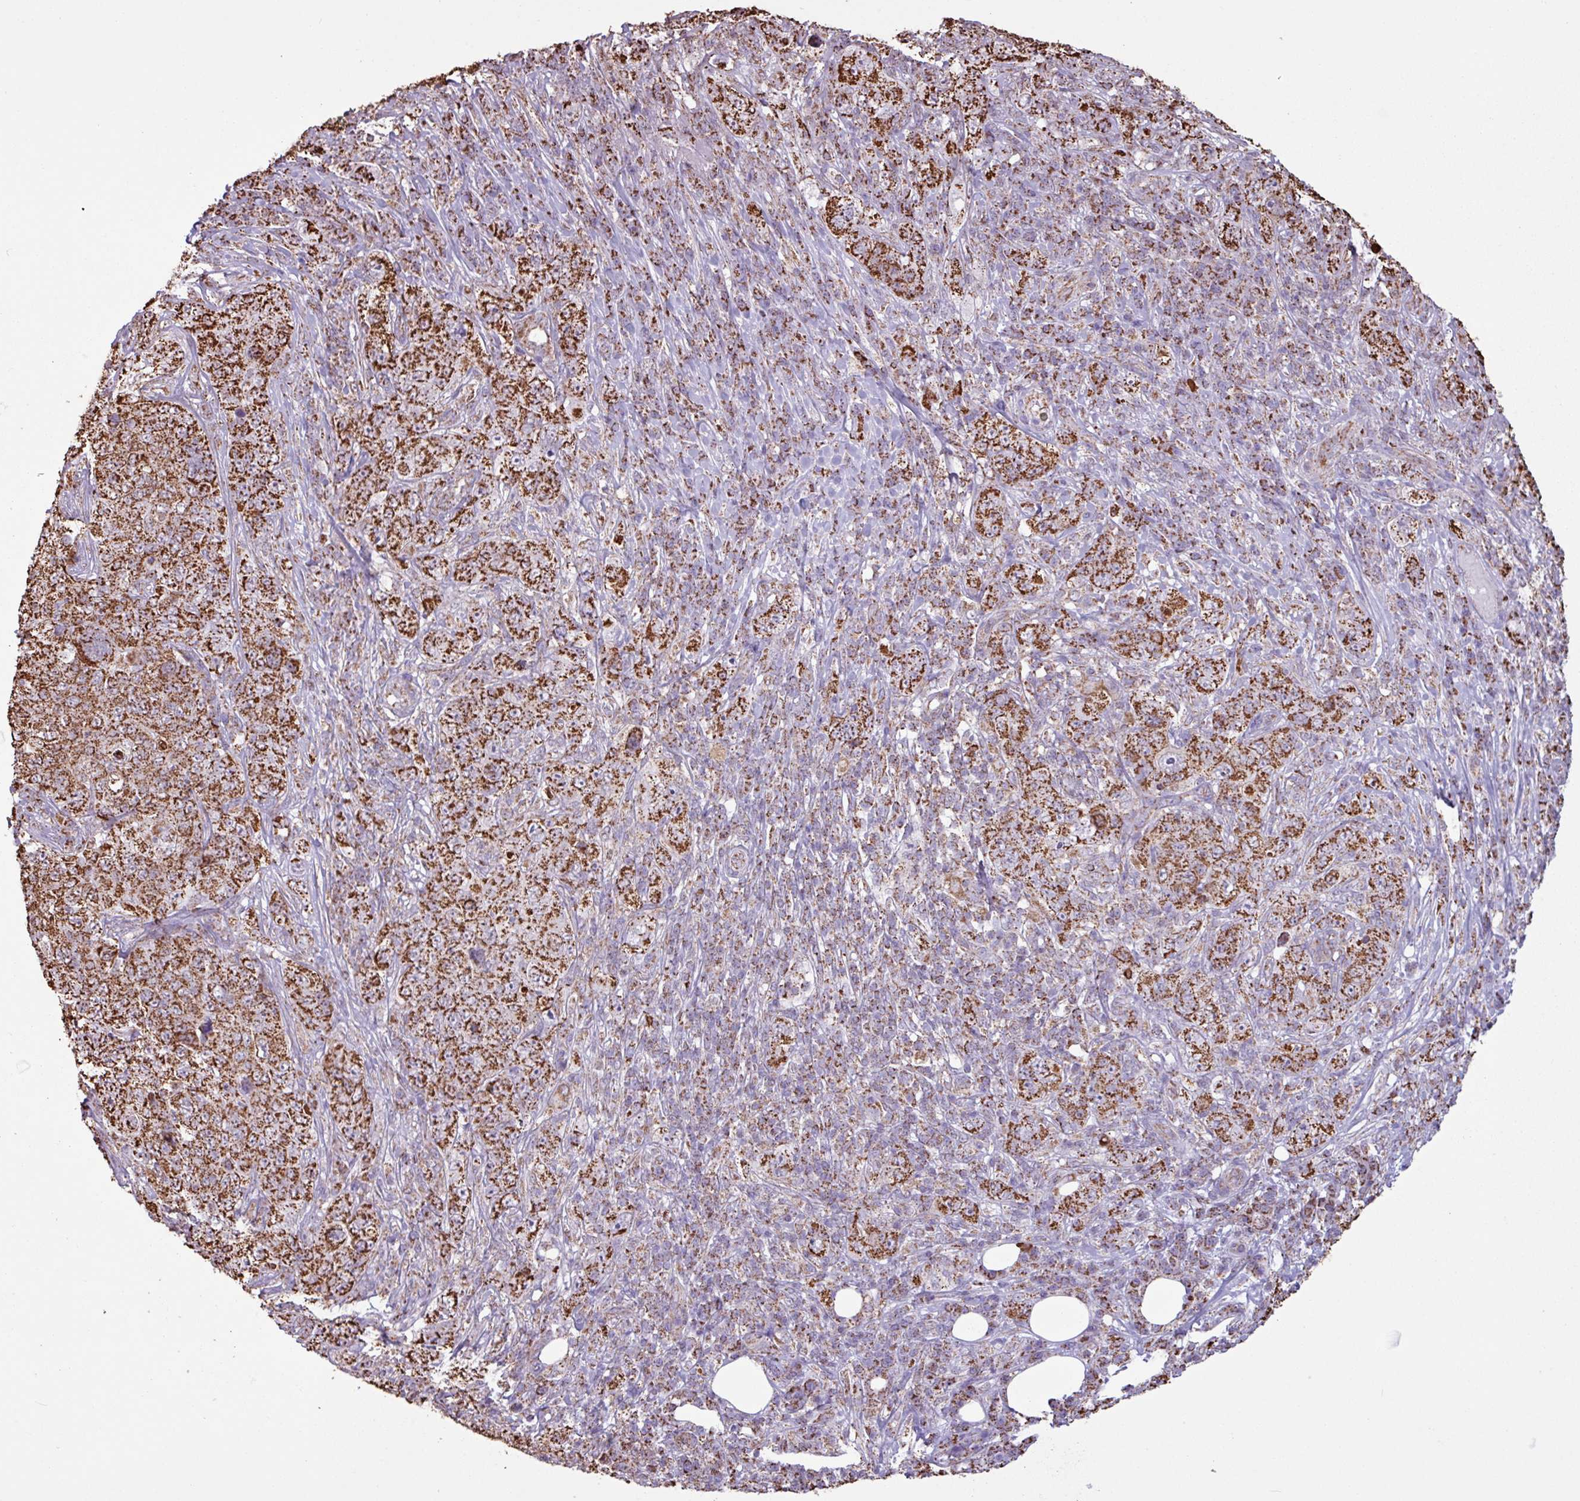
{"staining": {"intensity": "strong", "quantity": ">75%", "location": "cytoplasmic/membranous"}, "tissue": "pancreatic cancer", "cell_type": "Tumor cells", "image_type": "cancer", "snomed": [{"axis": "morphology", "description": "Adenocarcinoma, NOS"}, {"axis": "topography", "description": "Pancreas"}], "caption": "A brown stain highlights strong cytoplasmic/membranous positivity of a protein in human pancreatic cancer (adenocarcinoma) tumor cells.", "gene": "ALG8", "patient": {"sex": "male", "age": 68}}